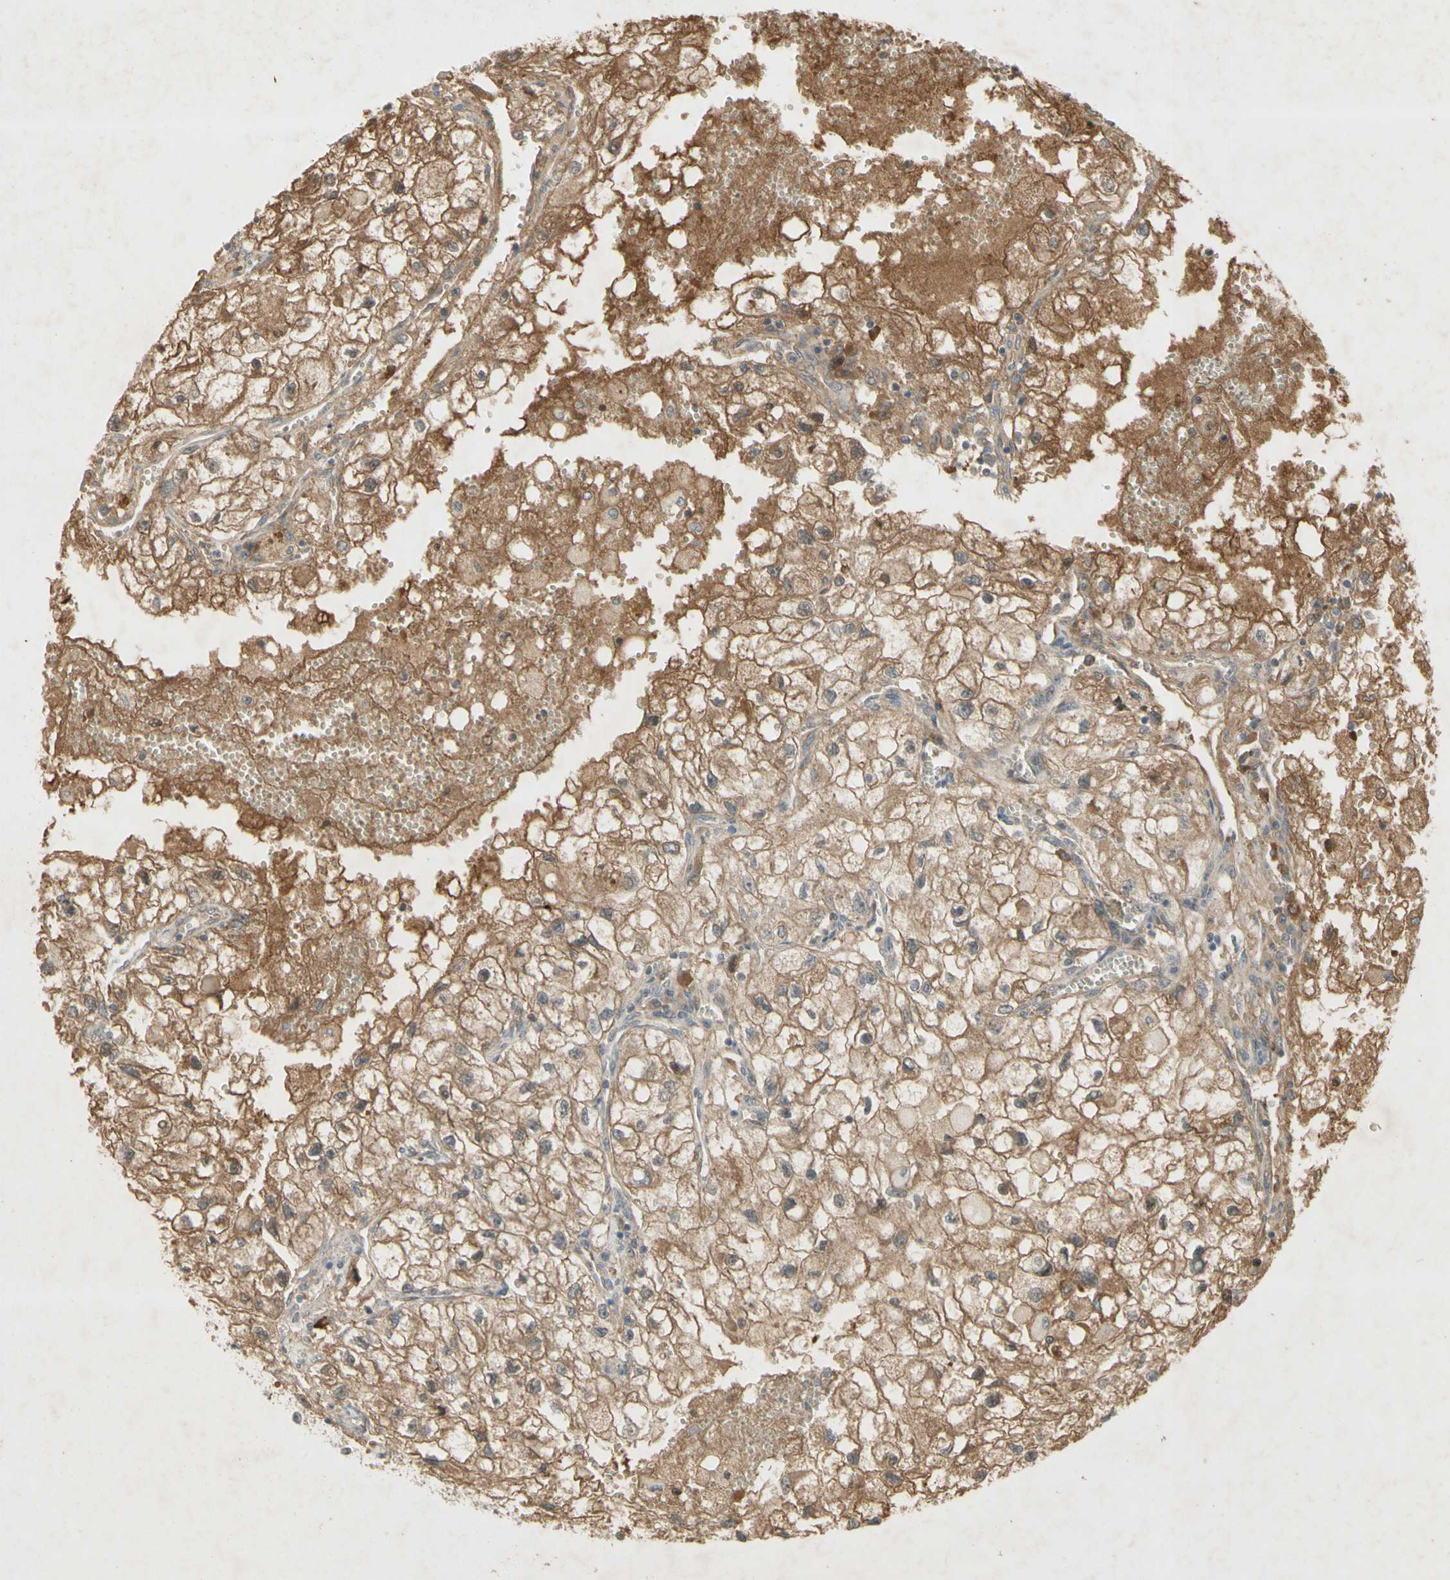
{"staining": {"intensity": "weak", "quantity": ">75%", "location": "cytoplasmic/membranous"}, "tissue": "renal cancer", "cell_type": "Tumor cells", "image_type": "cancer", "snomed": [{"axis": "morphology", "description": "Adenocarcinoma, NOS"}, {"axis": "topography", "description": "Kidney"}], "caption": "Renal cancer was stained to show a protein in brown. There is low levels of weak cytoplasmic/membranous staining in approximately >75% of tumor cells.", "gene": "NRG4", "patient": {"sex": "female", "age": 70}}